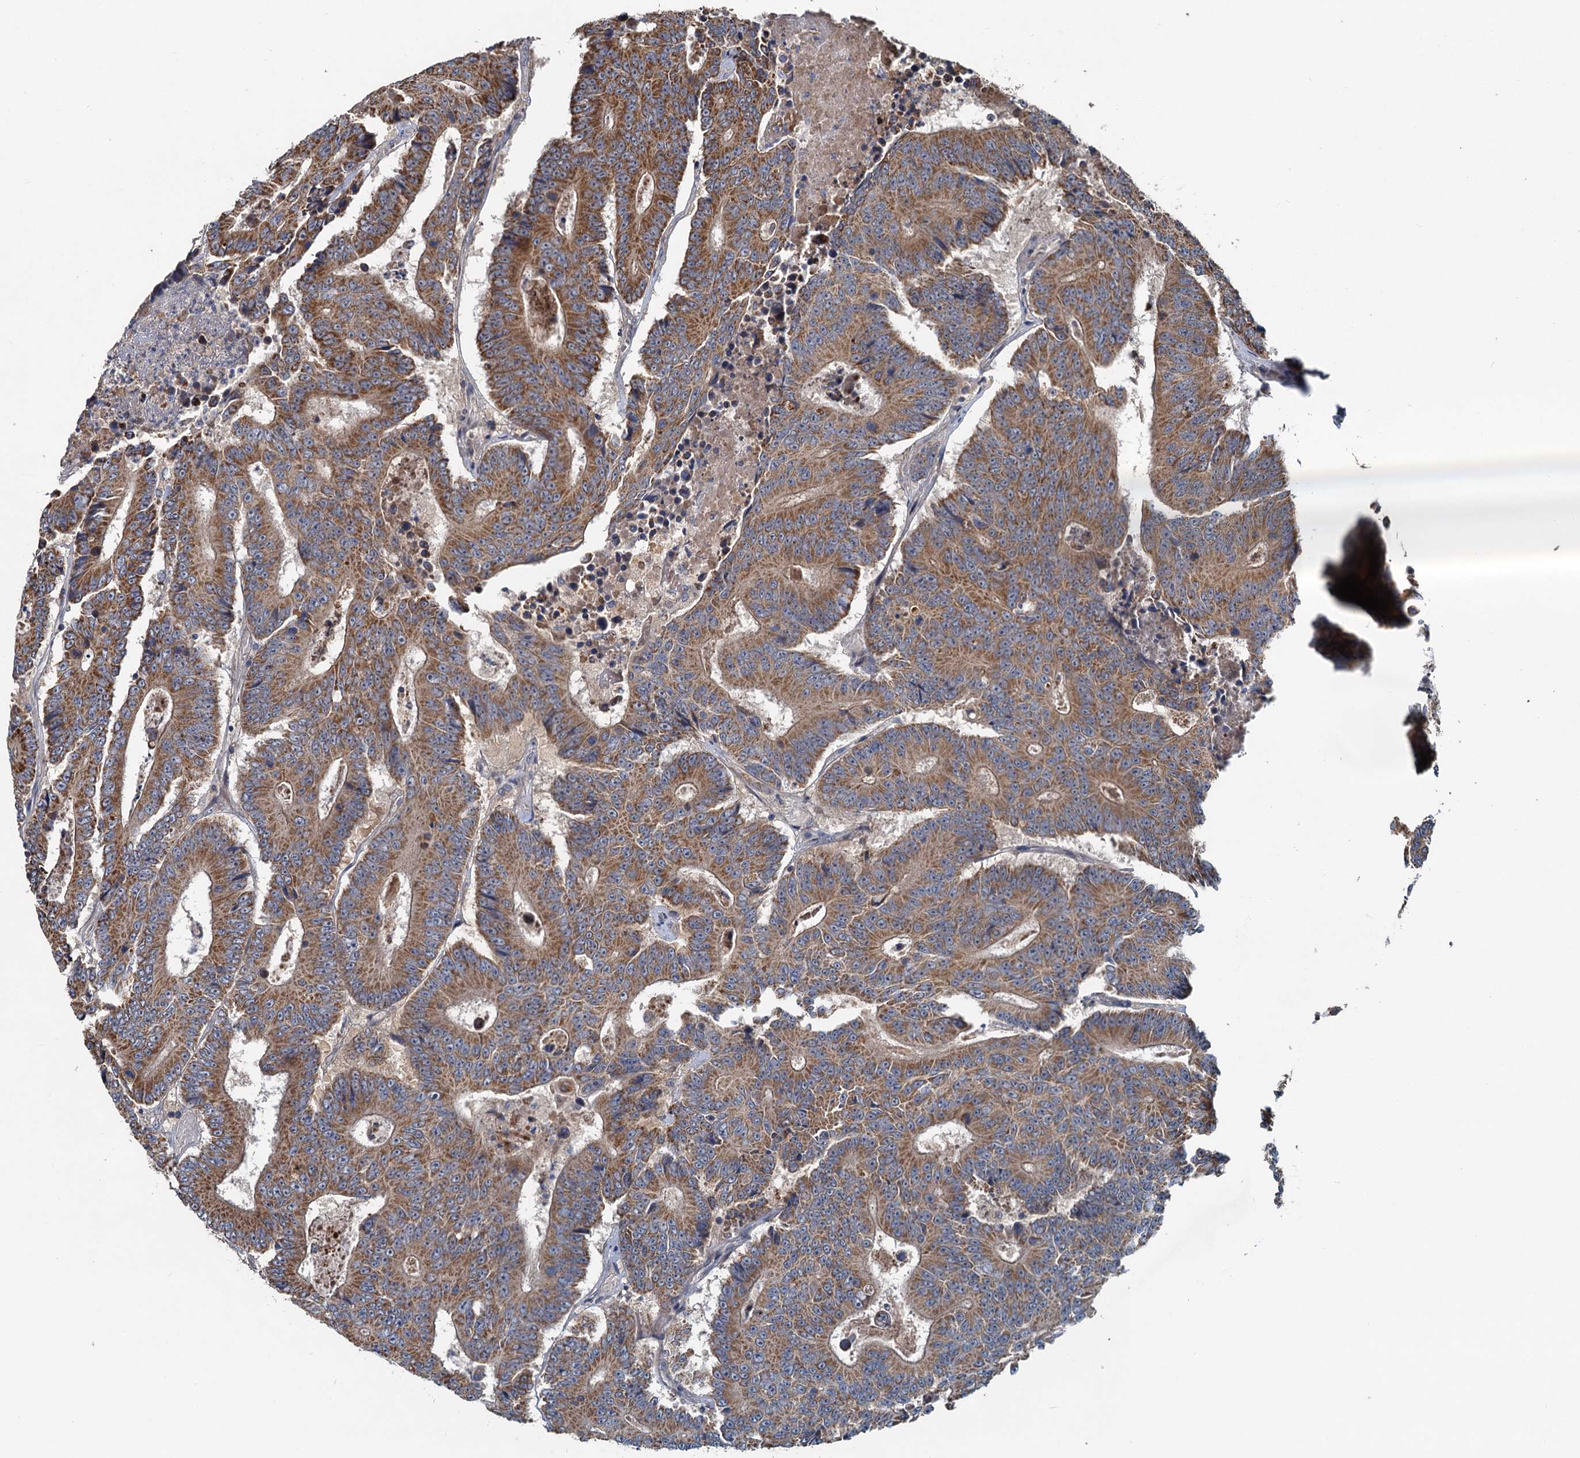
{"staining": {"intensity": "moderate", "quantity": ">75%", "location": "cytoplasmic/membranous"}, "tissue": "colorectal cancer", "cell_type": "Tumor cells", "image_type": "cancer", "snomed": [{"axis": "morphology", "description": "Adenocarcinoma, NOS"}, {"axis": "topography", "description": "Colon"}], "caption": "This micrograph demonstrates immunohistochemistry (IHC) staining of human colorectal adenocarcinoma, with medium moderate cytoplasmic/membranous positivity in about >75% of tumor cells.", "gene": "OTUB1", "patient": {"sex": "male", "age": 83}}